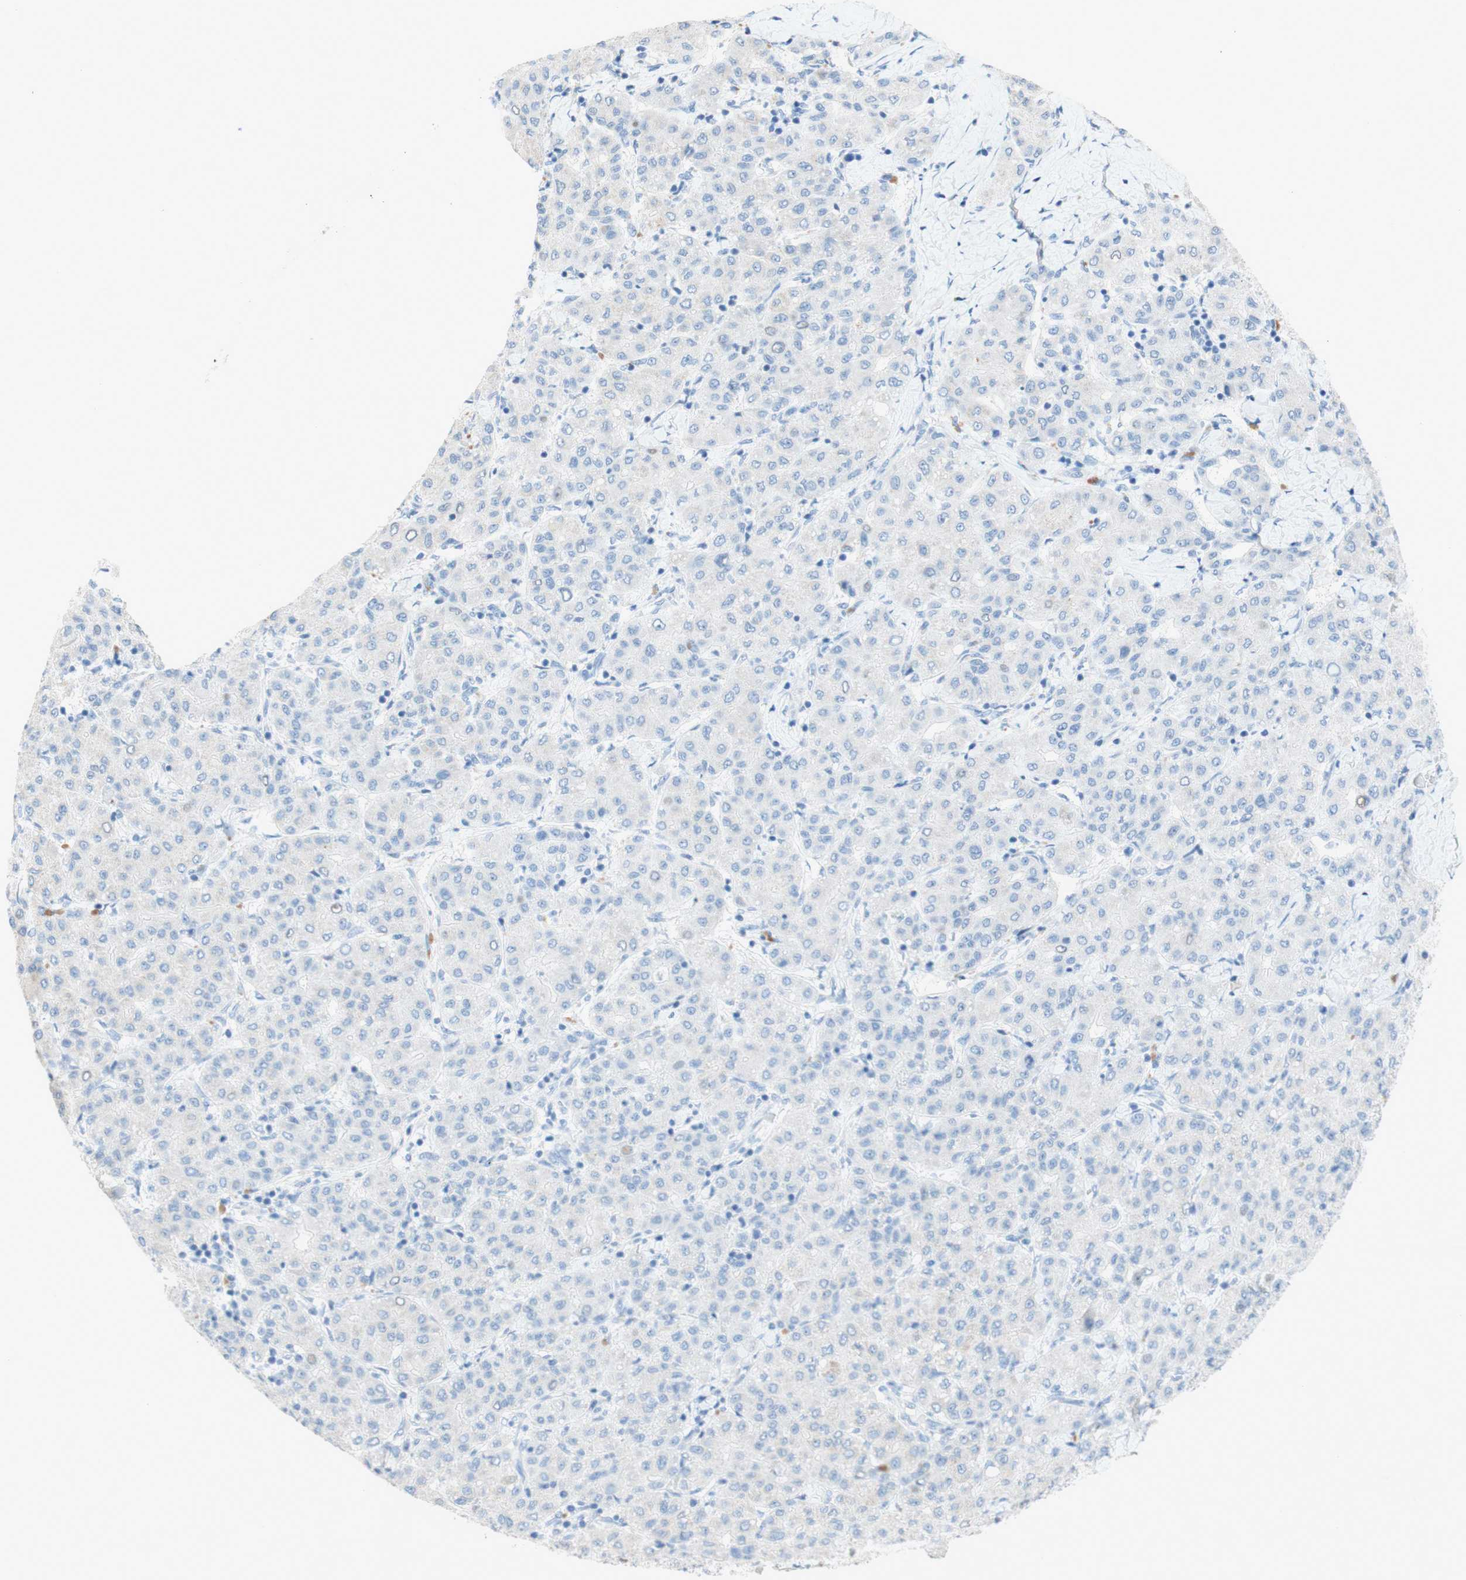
{"staining": {"intensity": "negative", "quantity": "none", "location": "none"}, "tissue": "liver cancer", "cell_type": "Tumor cells", "image_type": "cancer", "snomed": [{"axis": "morphology", "description": "Carcinoma, Hepatocellular, NOS"}, {"axis": "topography", "description": "Liver"}], "caption": "Liver cancer (hepatocellular carcinoma) stained for a protein using immunohistochemistry demonstrates no expression tumor cells.", "gene": "POLR2J3", "patient": {"sex": "male", "age": 65}}